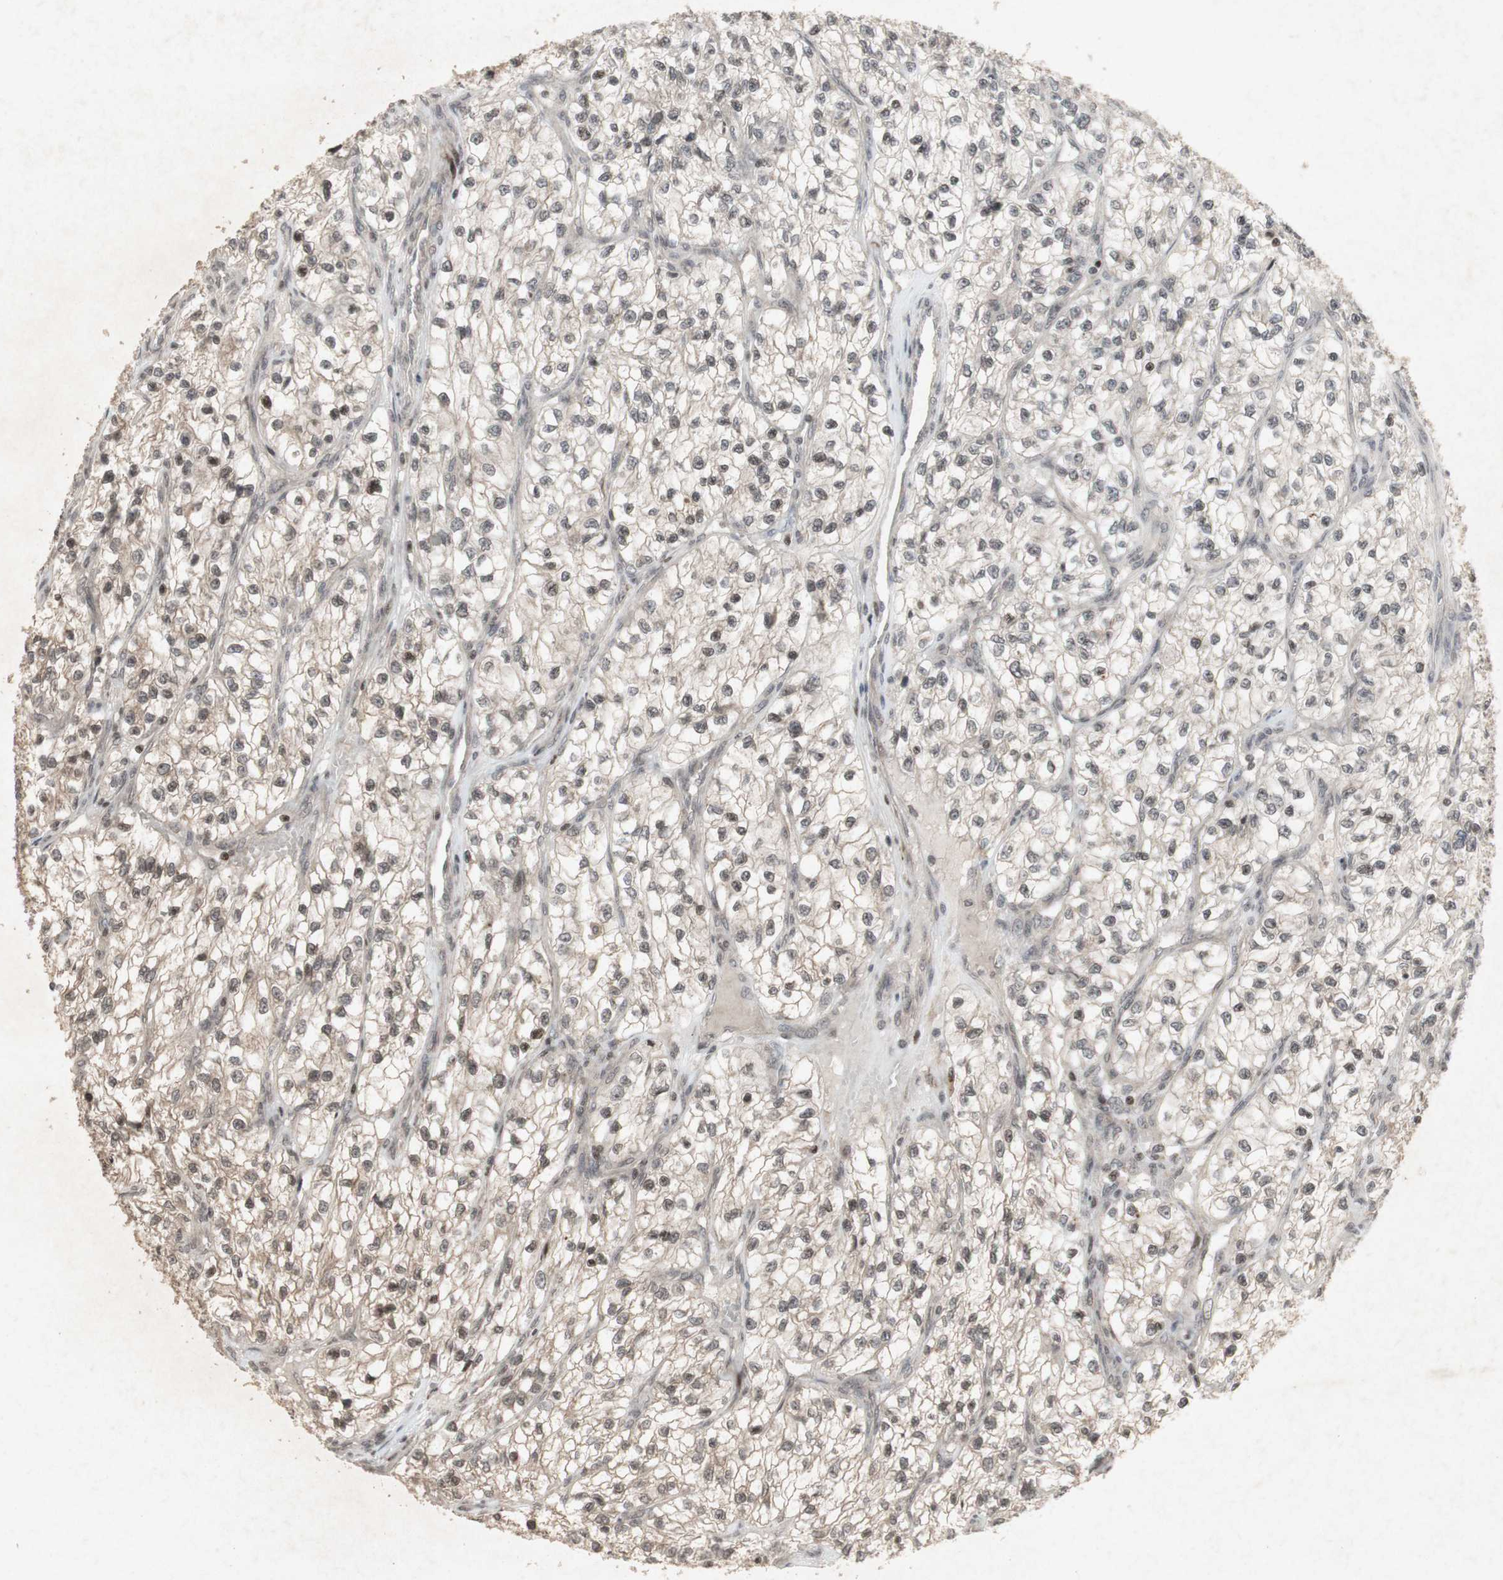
{"staining": {"intensity": "weak", "quantity": "25%-75%", "location": "cytoplasmic/membranous"}, "tissue": "renal cancer", "cell_type": "Tumor cells", "image_type": "cancer", "snomed": [{"axis": "morphology", "description": "Adenocarcinoma, NOS"}, {"axis": "topography", "description": "Kidney"}], "caption": "Protein staining of adenocarcinoma (renal) tissue reveals weak cytoplasmic/membranous staining in approximately 25%-75% of tumor cells.", "gene": "PLXNA1", "patient": {"sex": "female", "age": 57}}